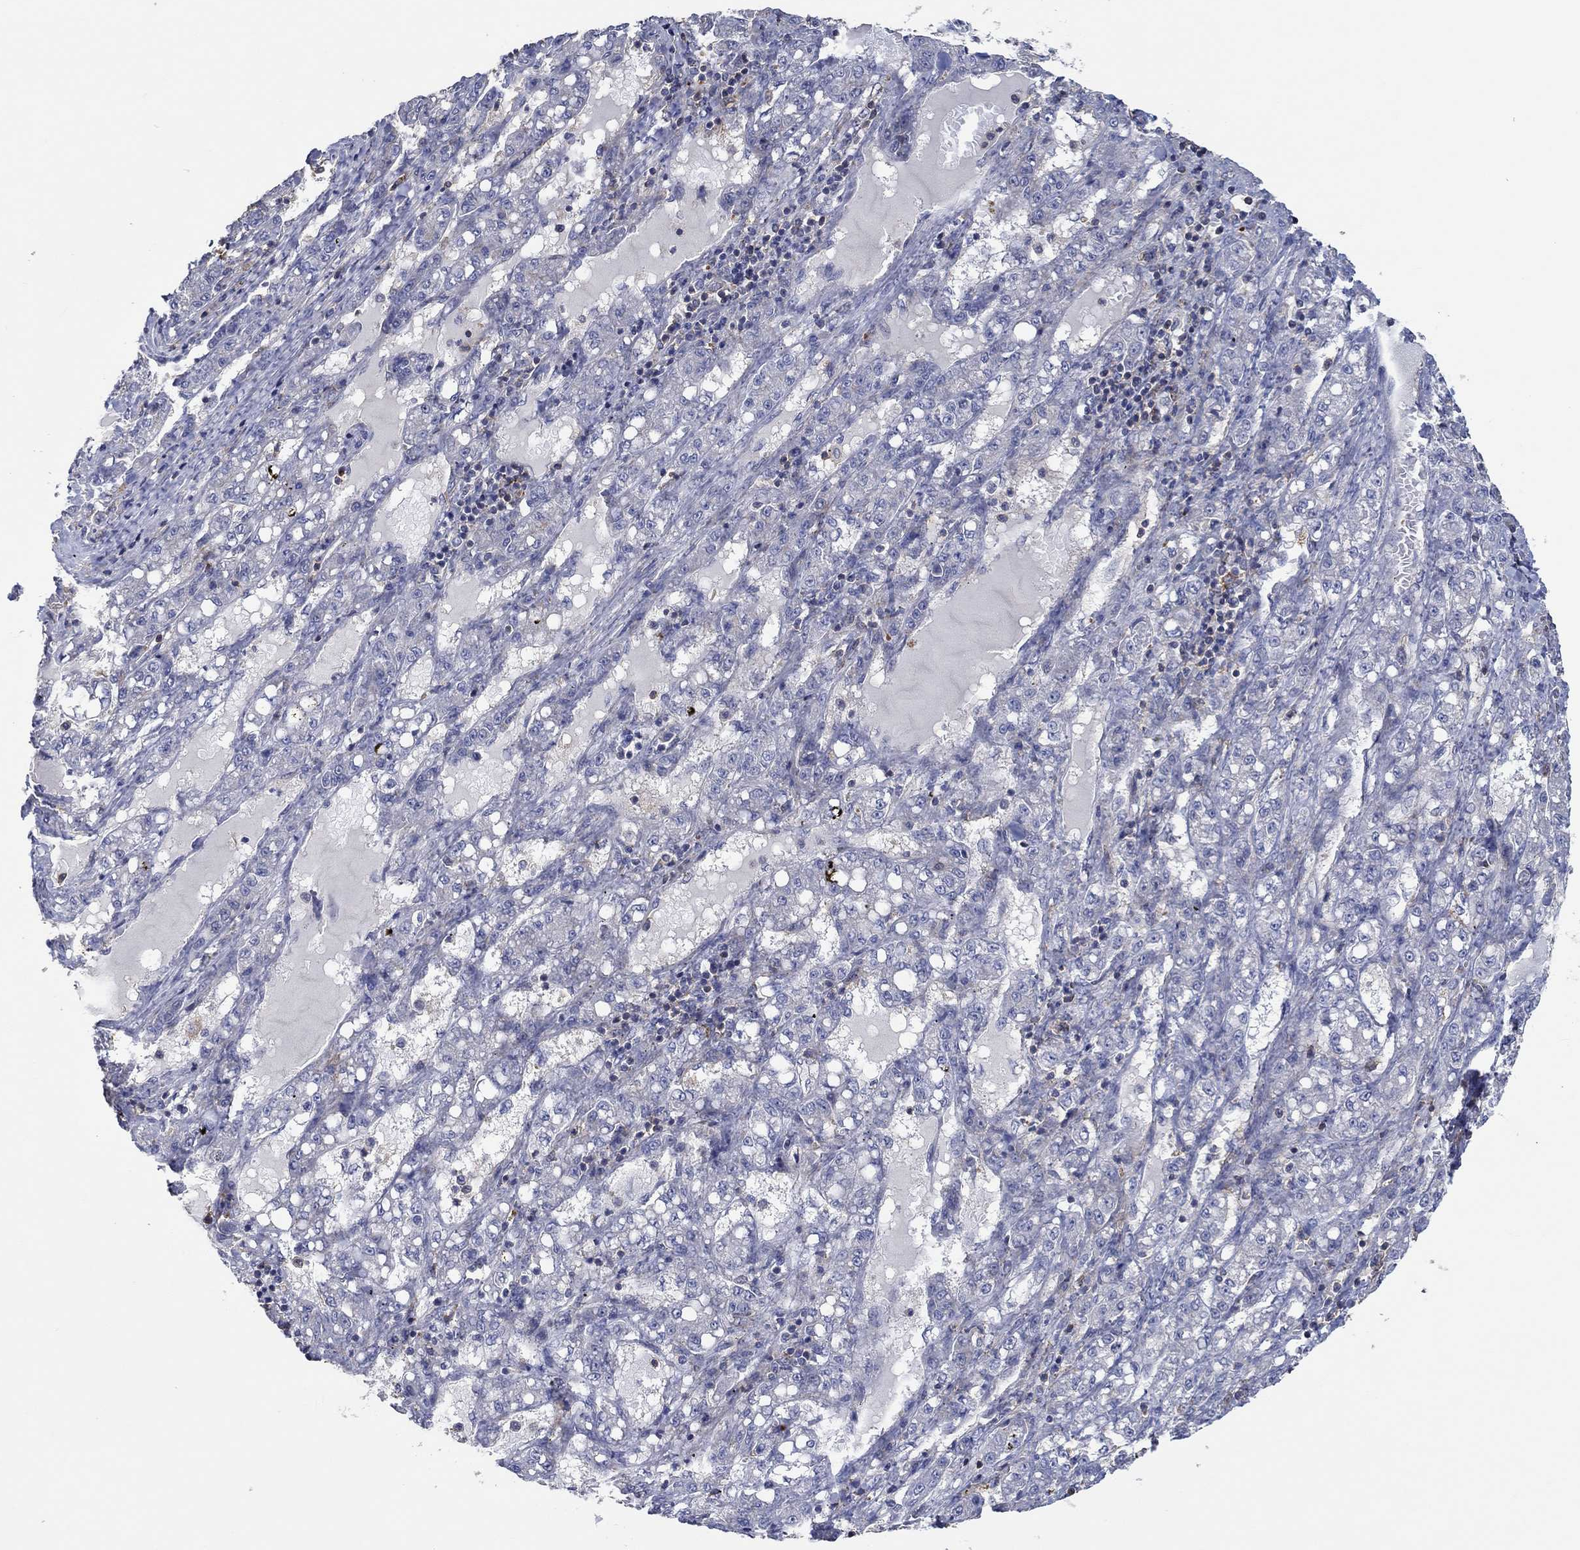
{"staining": {"intensity": "negative", "quantity": "none", "location": "none"}, "tissue": "liver cancer", "cell_type": "Tumor cells", "image_type": "cancer", "snomed": [{"axis": "morphology", "description": "Carcinoma, Hepatocellular, NOS"}, {"axis": "topography", "description": "Liver"}], "caption": "Liver cancer stained for a protein using IHC reveals no positivity tumor cells.", "gene": "TNFAIP8L3", "patient": {"sex": "female", "age": 65}}